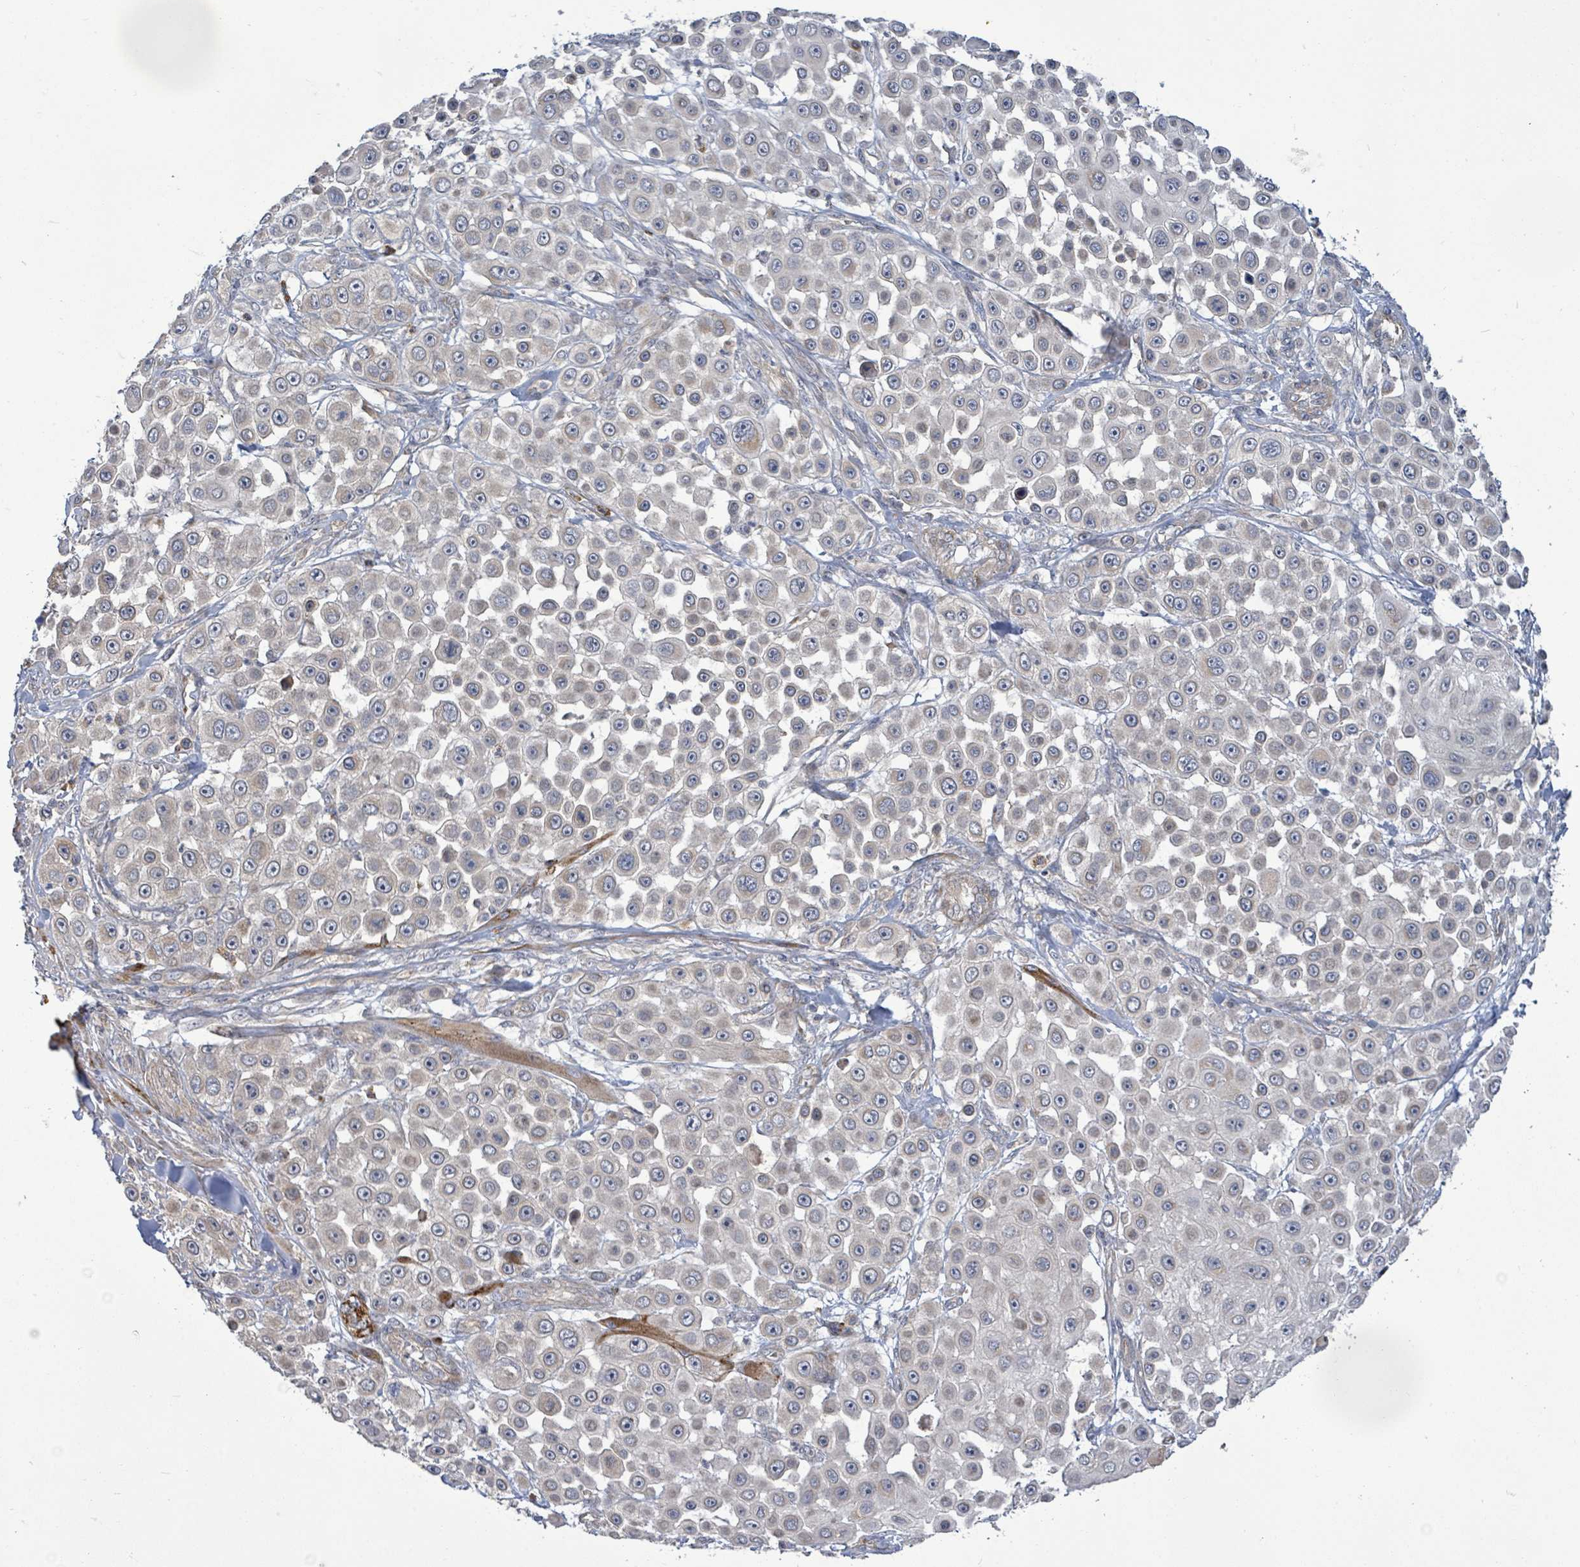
{"staining": {"intensity": "negative", "quantity": "none", "location": "none"}, "tissue": "skin cancer", "cell_type": "Tumor cells", "image_type": "cancer", "snomed": [{"axis": "morphology", "description": "Squamous cell carcinoma, NOS"}, {"axis": "topography", "description": "Skin"}], "caption": "DAB immunohistochemical staining of skin cancer displays no significant staining in tumor cells. (Stains: DAB (3,3'-diaminobenzidine) immunohistochemistry (IHC) with hematoxylin counter stain, Microscopy: brightfield microscopy at high magnification).", "gene": "KBTBD11", "patient": {"sex": "male", "age": 67}}